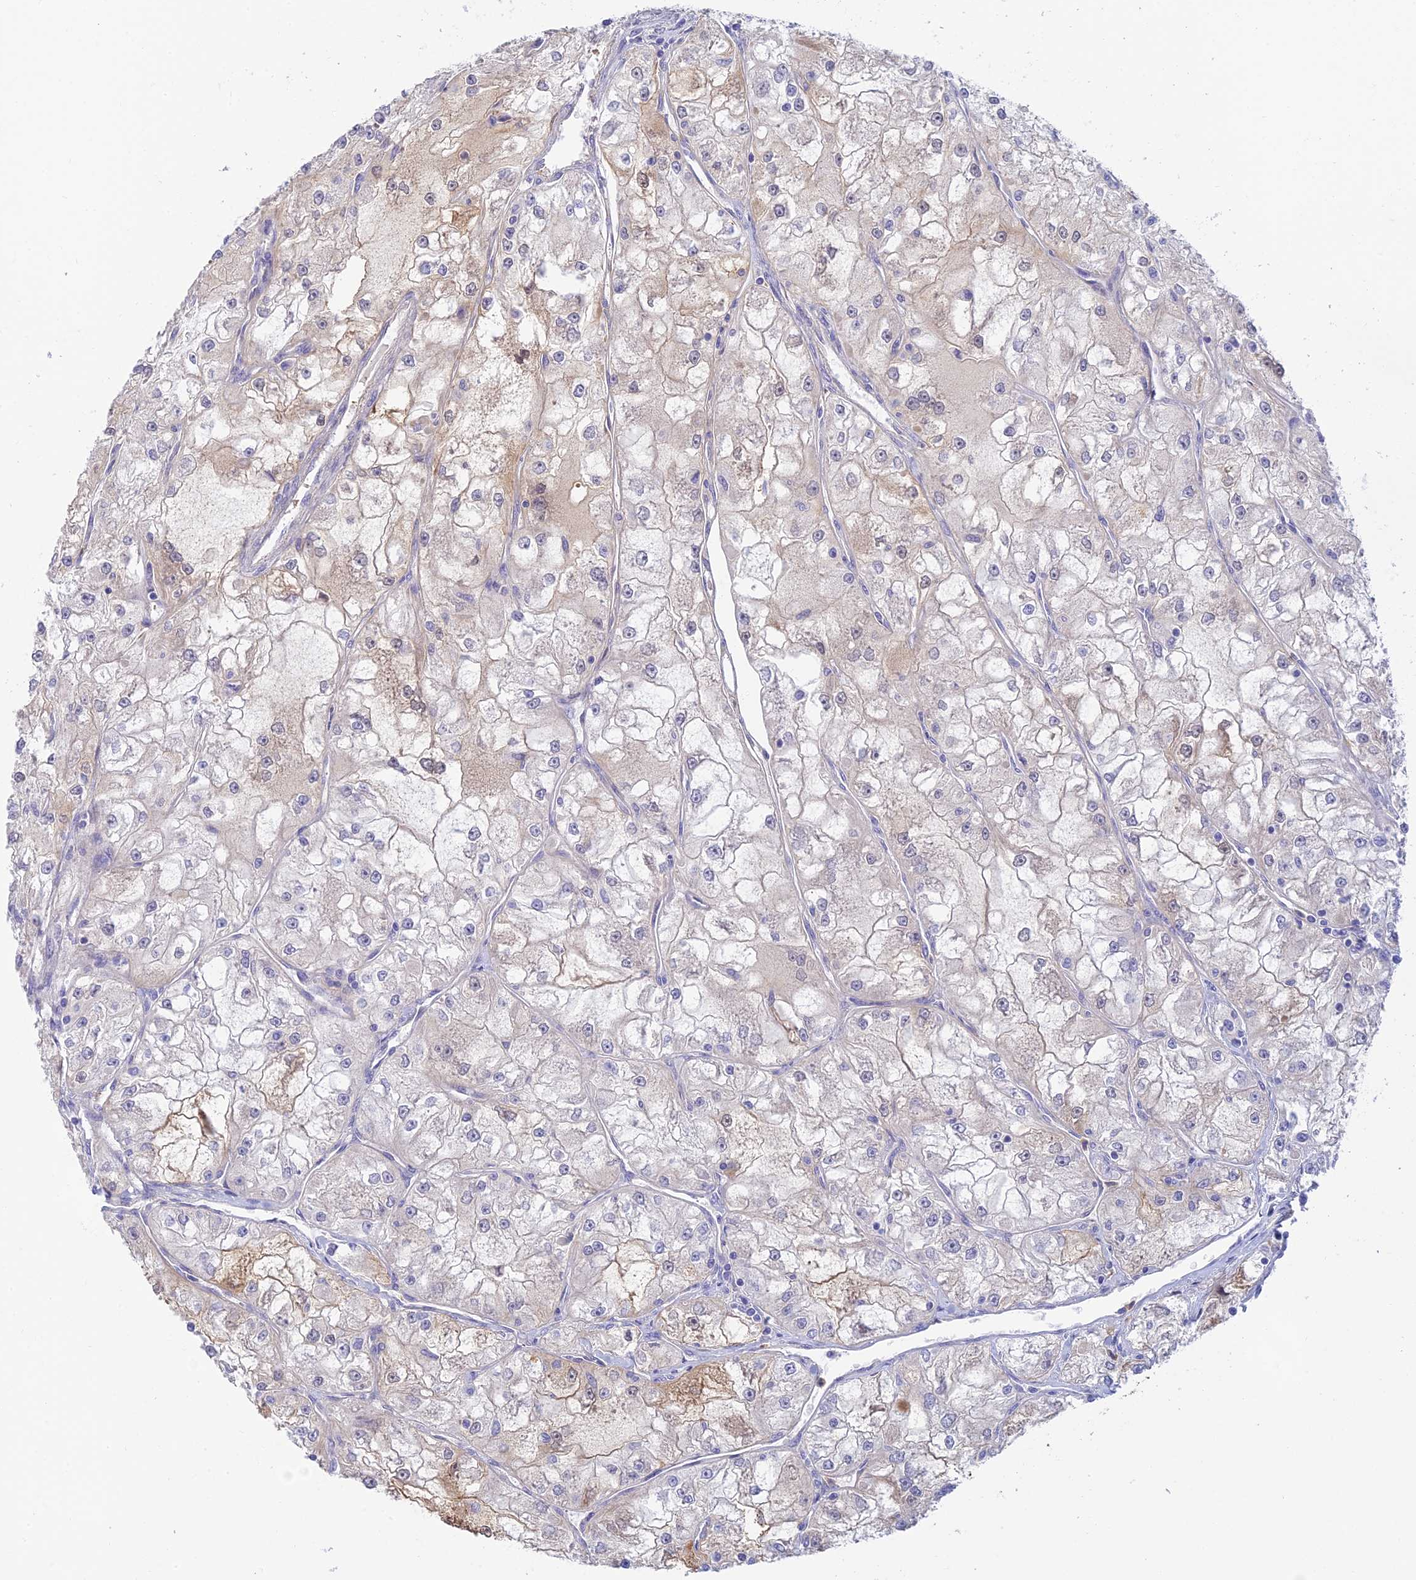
{"staining": {"intensity": "weak", "quantity": "<25%", "location": "cytoplasmic/membranous"}, "tissue": "renal cancer", "cell_type": "Tumor cells", "image_type": "cancer", "snomed": [{"axis": "morphology", "description": "Adenocarcinoma, NOS"}, {"axis": "topography", "description": "Kidney"}], "caption": "This is an immunohistochemistry histopathology image of renal cancer (adenocarcinoma). There is no staining in tumor cells.", "gene": "INTS13", "patient": {"sex": "female", "age": 72}}